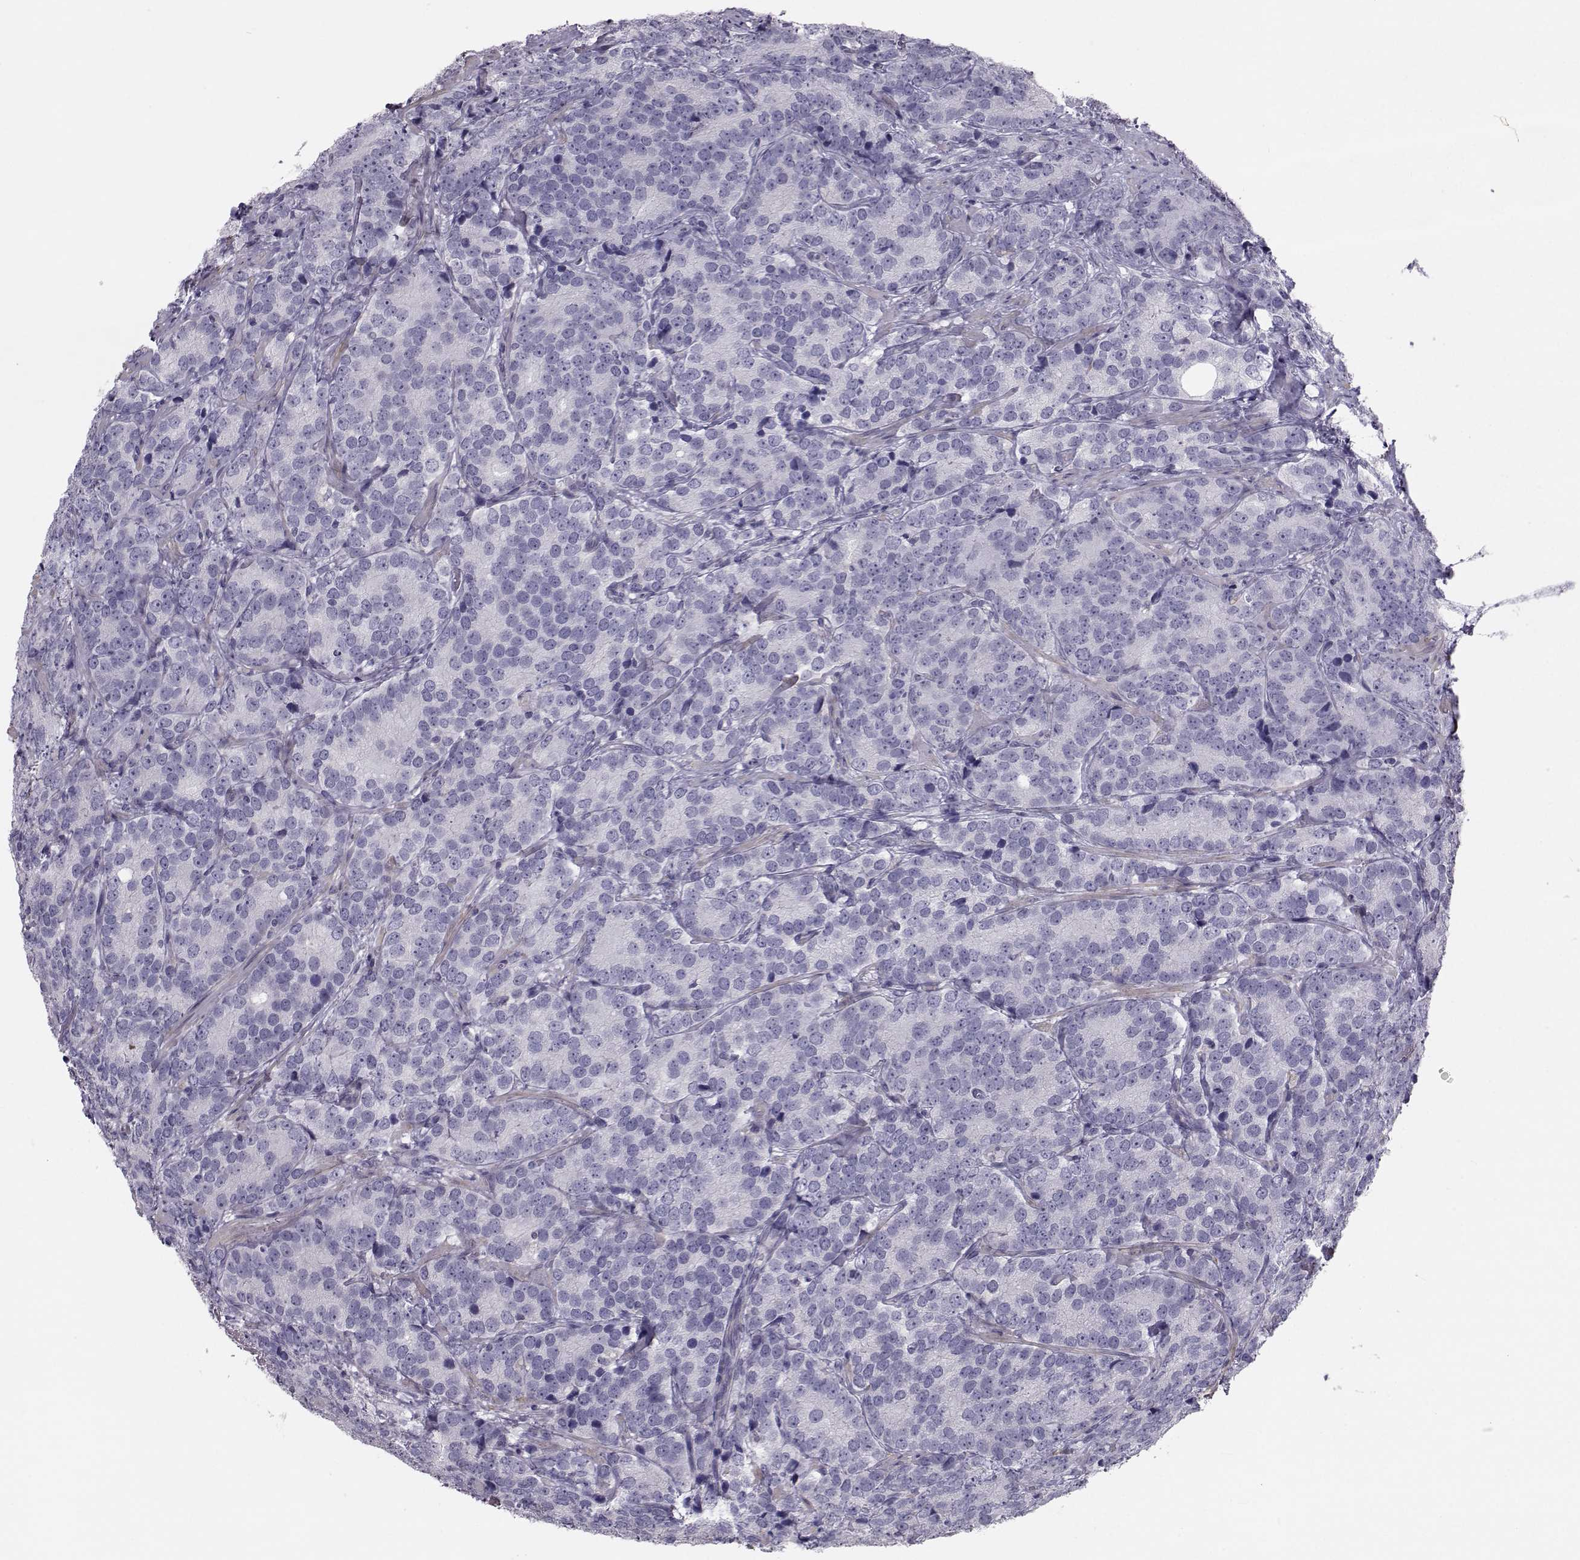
{"staining": {"intensity": "negative", "quantity": "none", "location": "none"}, "tissue": "prostate cancer", "cell_type": "Tumor cells", "image_type": "cancer", "snomed": [{"axis": "morphology", "description": "Adenocarcinoma, NOS"}, {"axis": "topography", "description": "Prostate"}], "caption": "Immunohistochemistry (IHC) histopathology image of prostate cancer stained for a protein (brown), which exhibits no staining in tumor cells. (DAB (3,3'-diaminobenzidine) immunohistochemistry (IHC) visualized using brightfield microscopy, high magnification).", "gene": "GARIN3", "patient": {"sex": "male", "age": 71}}